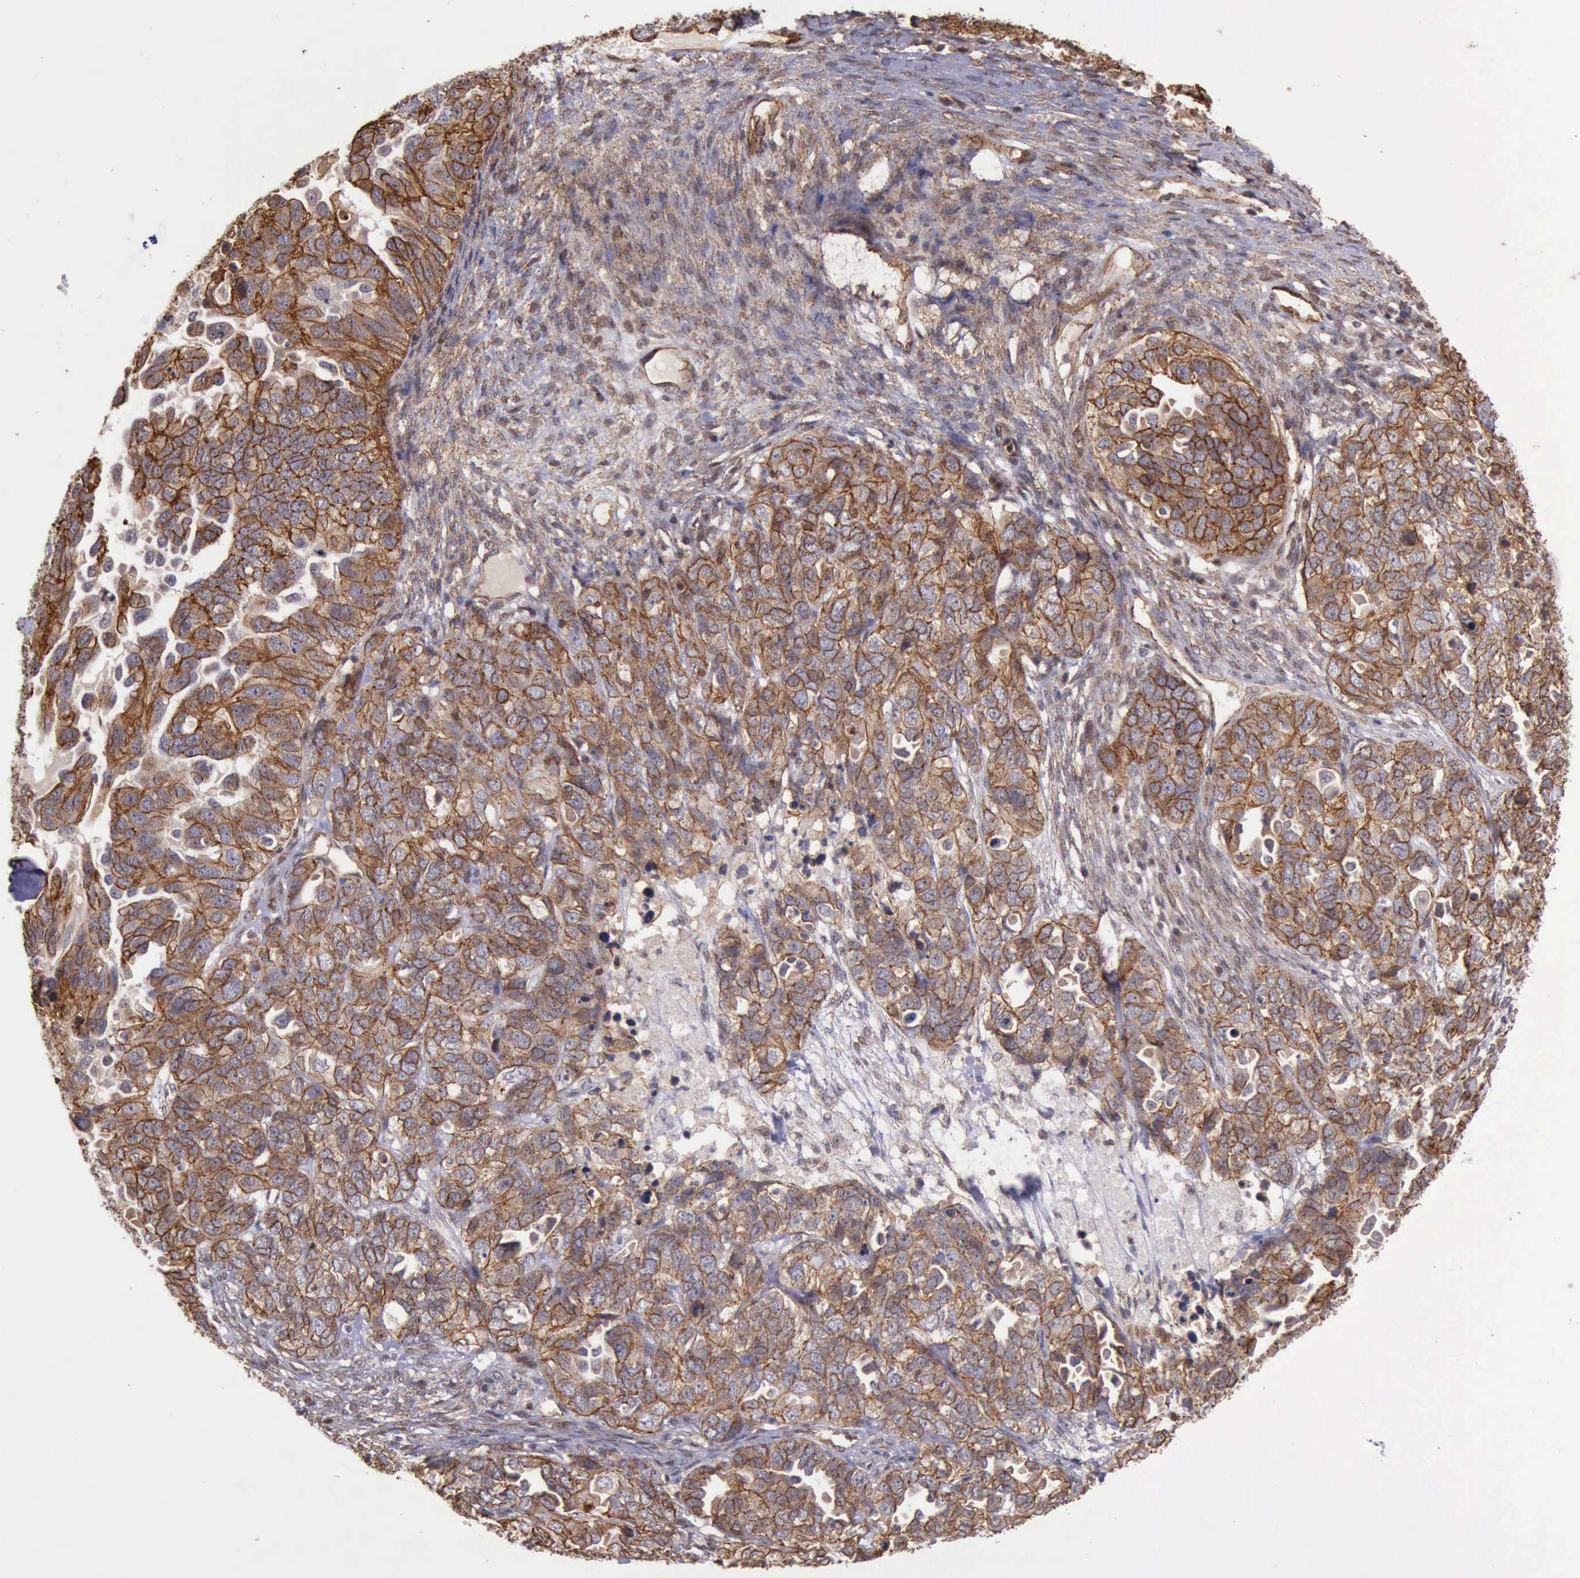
{"staining": {"intensity": "moderate", "quantity": ">75%", "location": "cytoplasmic/membranous"}, "tissue": "ovarian cancer", "cell_type": "Tumor cells", "image_type": "cancer", "snomed": [{"axis": "morphology", "description": "Cystadenocarcinoma, serous, NOS"}, {"axis": "topography", "description": "Ovary"}], "caption": "Ovarian serous cystadenocarcinoma stained with DAB (3,3'-diaminobenzidine) immunohistochemistry (IHC) demonstrates medium levels of moderate cytoplasmic/membranous expression in approximately >75% of tumor cells.", "gene": "CTNNB1", "patient": {"sex": "female", "age": 82}}